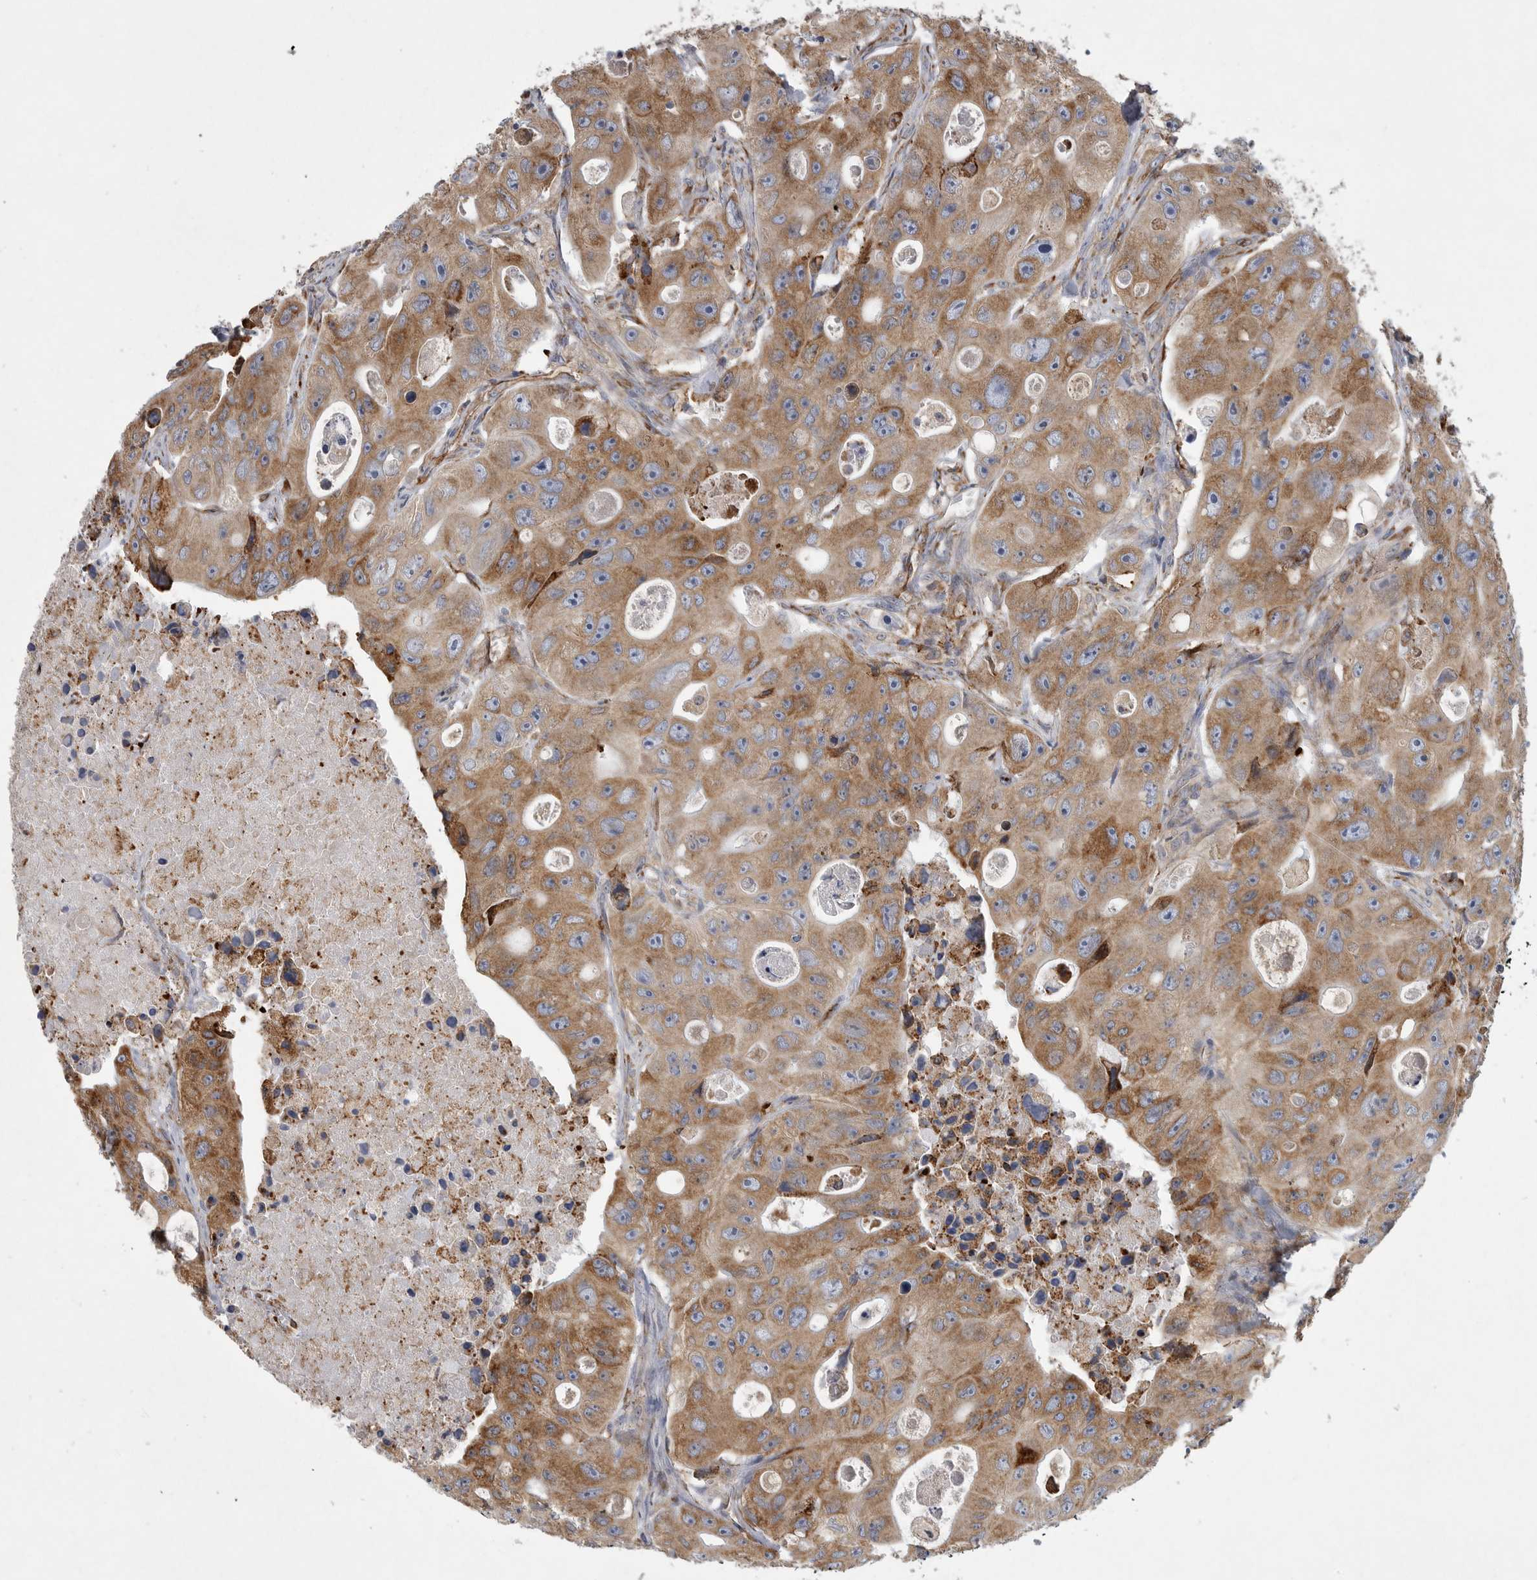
{"staining": {"intensity": "moderate", "quantity": ">75%", "location": "cytoplasmic/membranous"}, "tissue": "colorectal cancer", "cell_type": "Tumor cells", "image_type": "cancer", "snomed": [{"axis": "morphology", "description": "Adenocarcinoma, NOS"}, {"axis": "topography", "description": "Colon"}], "caption": "IHC (DAB) staining of human adenocarcinoma (colorectal) displays moderate cytoplasmic/membranous protein staining in about >75% of tumor cells.", "gene": "MINPP1", "patient": {"sex": "female", "age": 46}}